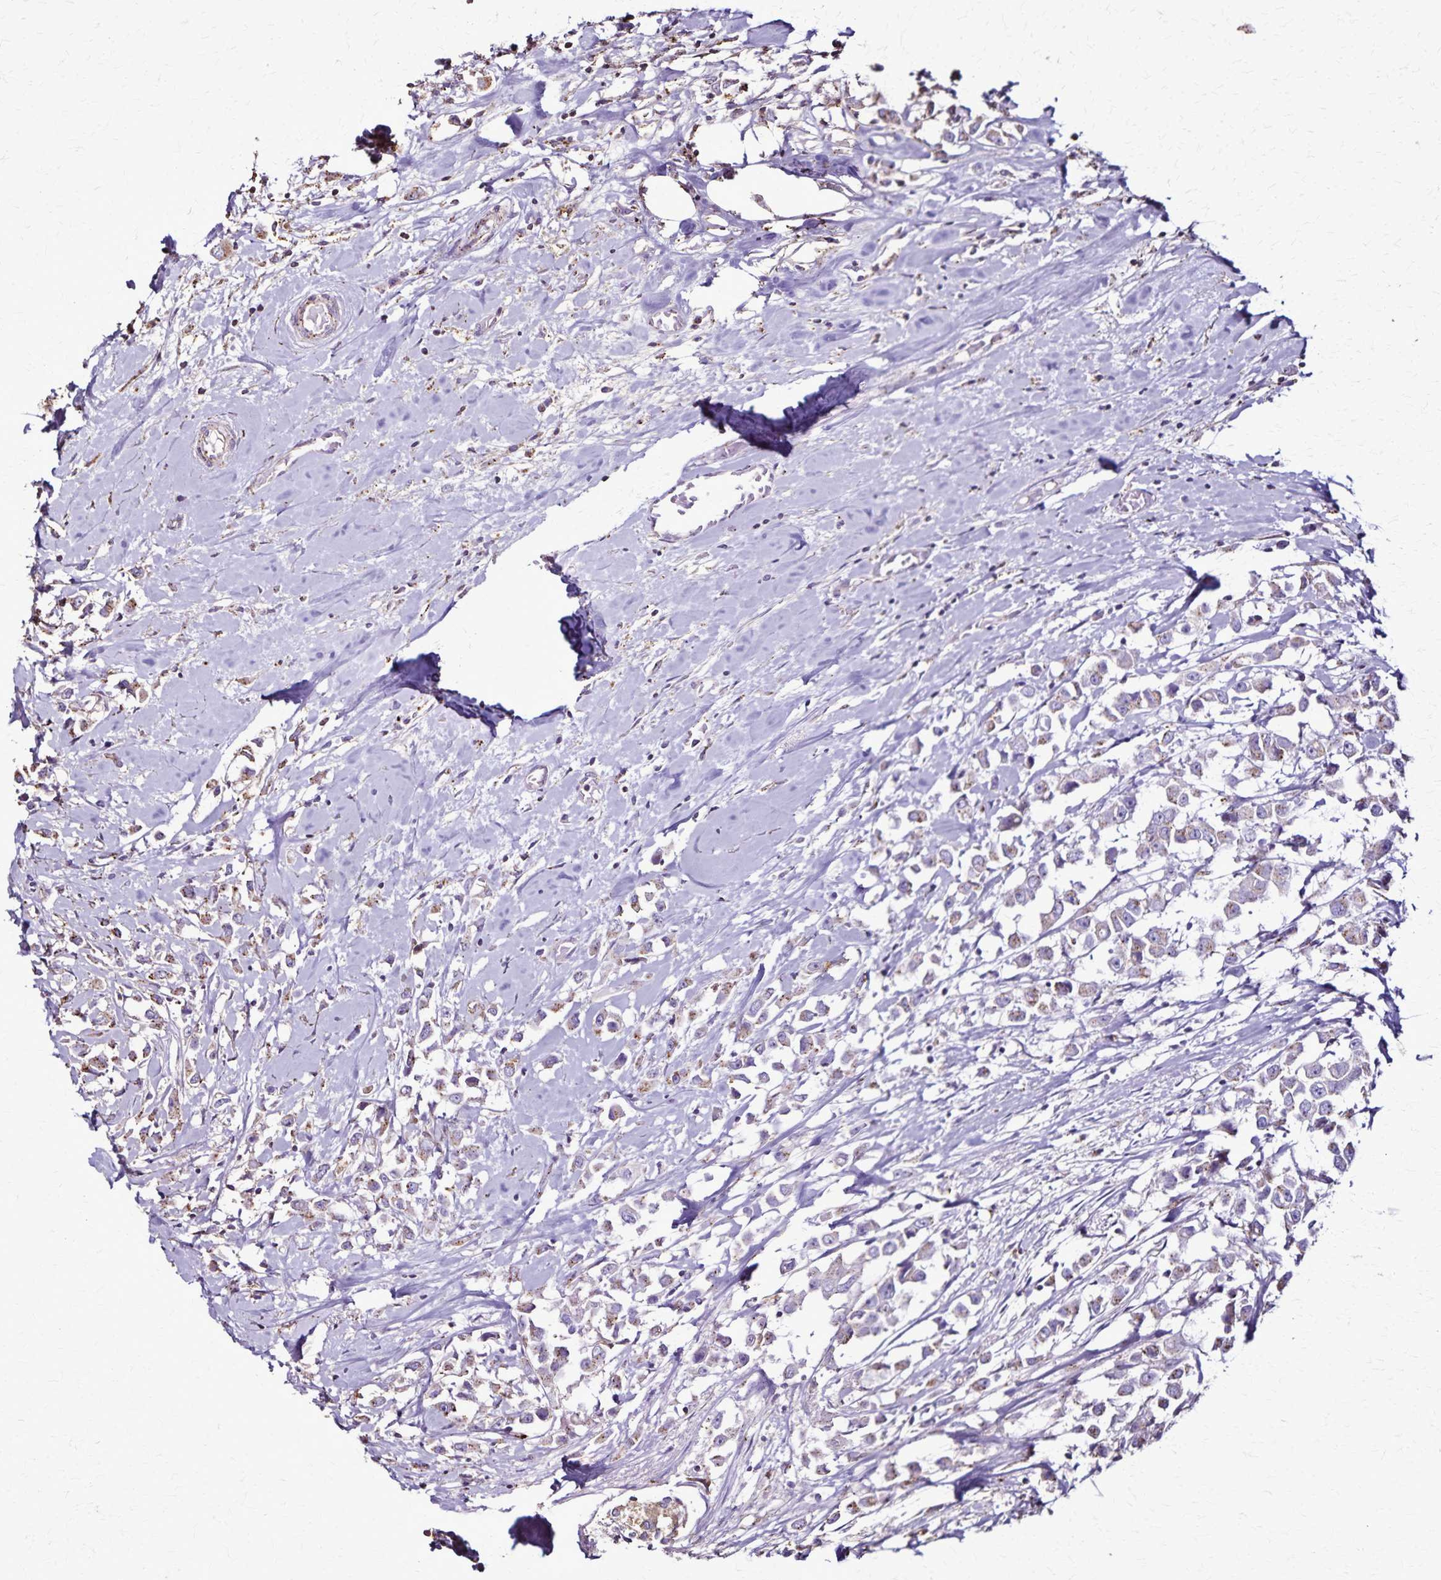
{"staining": {"intensity": "weak", "quantity": "25%-75%", "location": "cytoplasmic/membranous"}, "tissue": "breast cancer", "cell_type": "Tumor cells", "image_type": "cancer", "snomed": [{"axis": "morphology", "description": "Duct carcinoma"}, {"axis": "topography", "description": "Breast"}], "caption": "Protein staining of infiltrating ductal carcinoma (breast) tissue reveals weak cytoplasmic/membranous positivity in approximately 25%-75% of tumor cells.", "gene": "CHMP1B", "patient": {"sex": "female", "age": 61}}